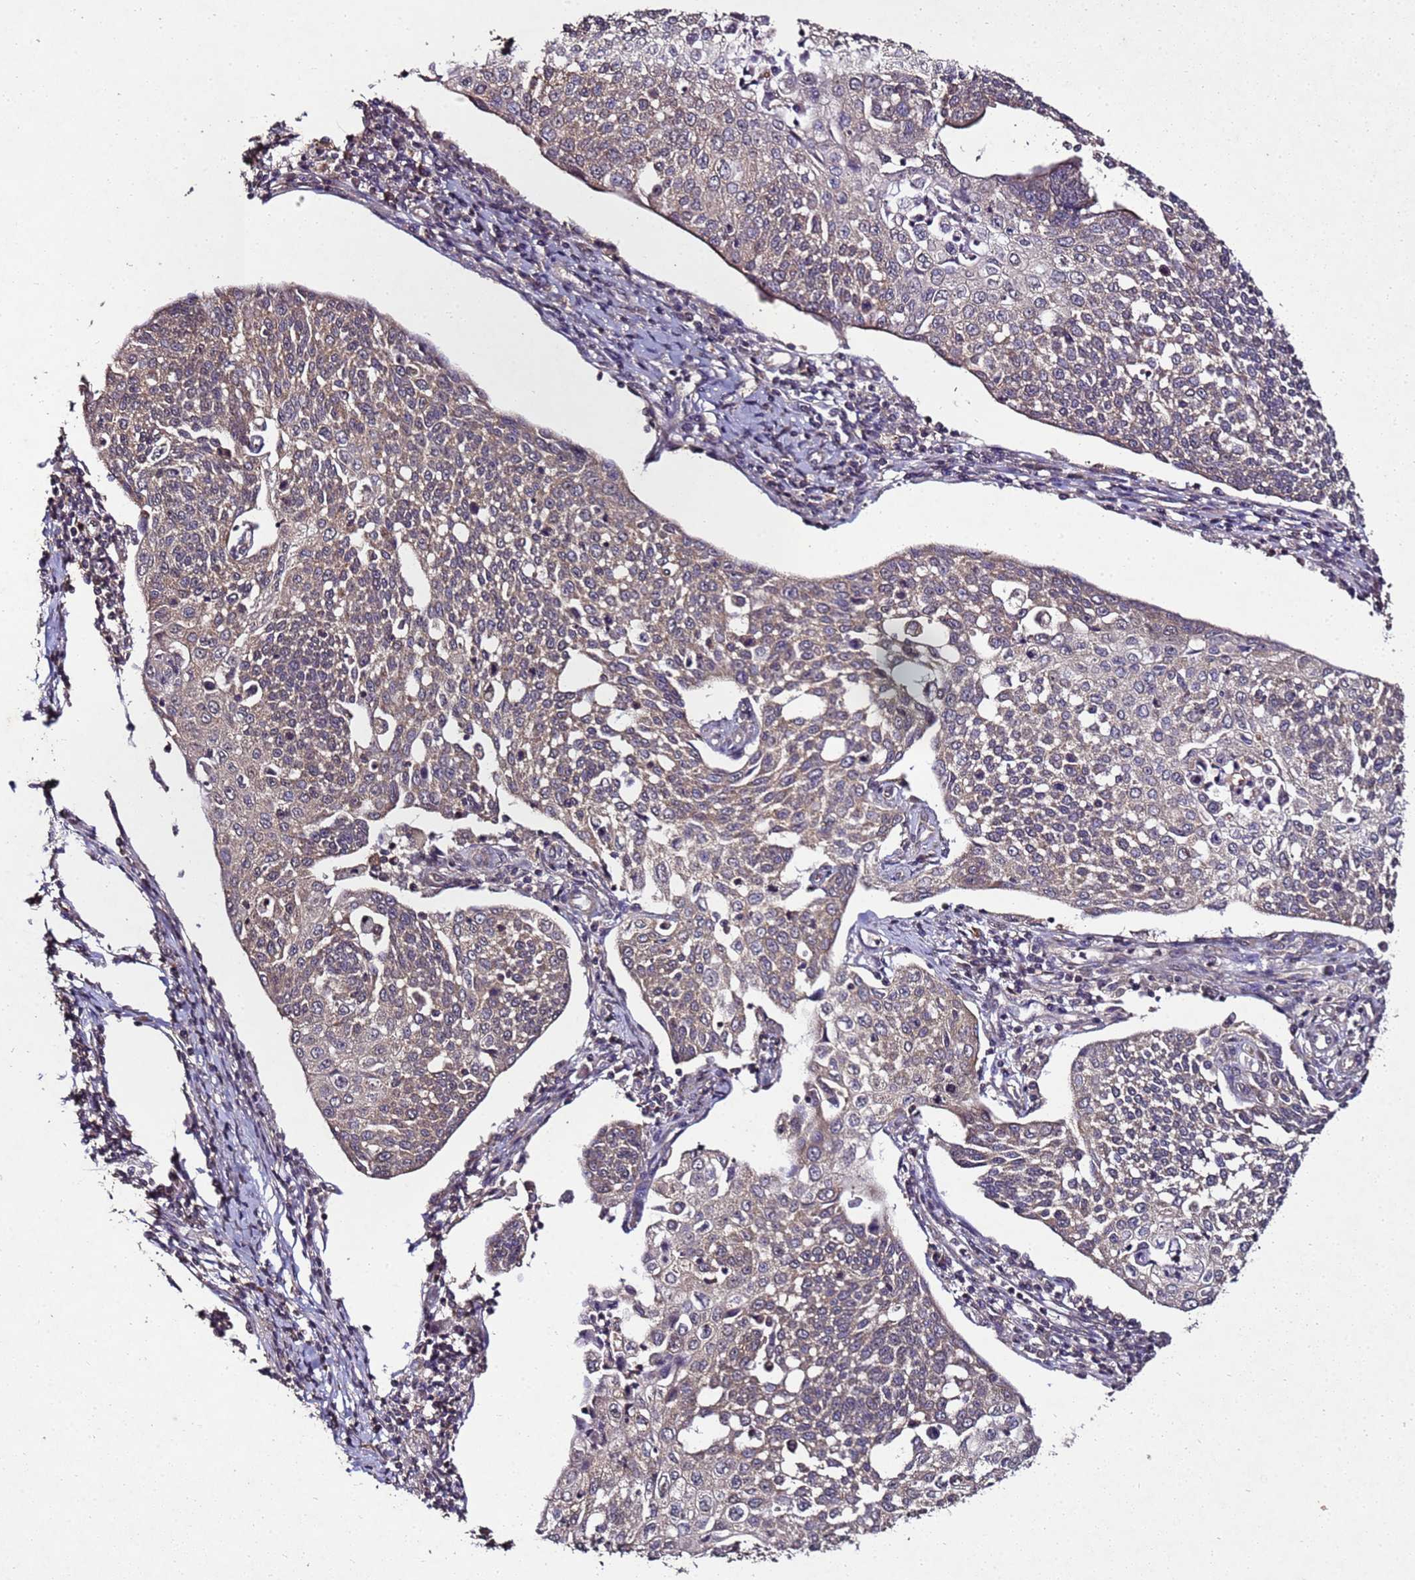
{"staining": {"intensity": "weak", "quantity": ">75%", "location": "cytoplasmic/membranous"}, "tissue": "cervical cancer", "cell_type": "Tumor cells", "image_type": "cancer", "snomed": [{"axis": "morphology", "description": "Squamous cell carcinoma, NOS"}, {"axis": "topography", "description": "Cervix"}], "caption": "Immunohistochemical staining of cervical cancer (squamous cell carcinoma) demonstrates low levels of weak cytoplasmic/membranous protein positivity in about >75% of tumor cells.", "gene": "ANKRD17", "patient": {"sex": "female", "age": 34}}